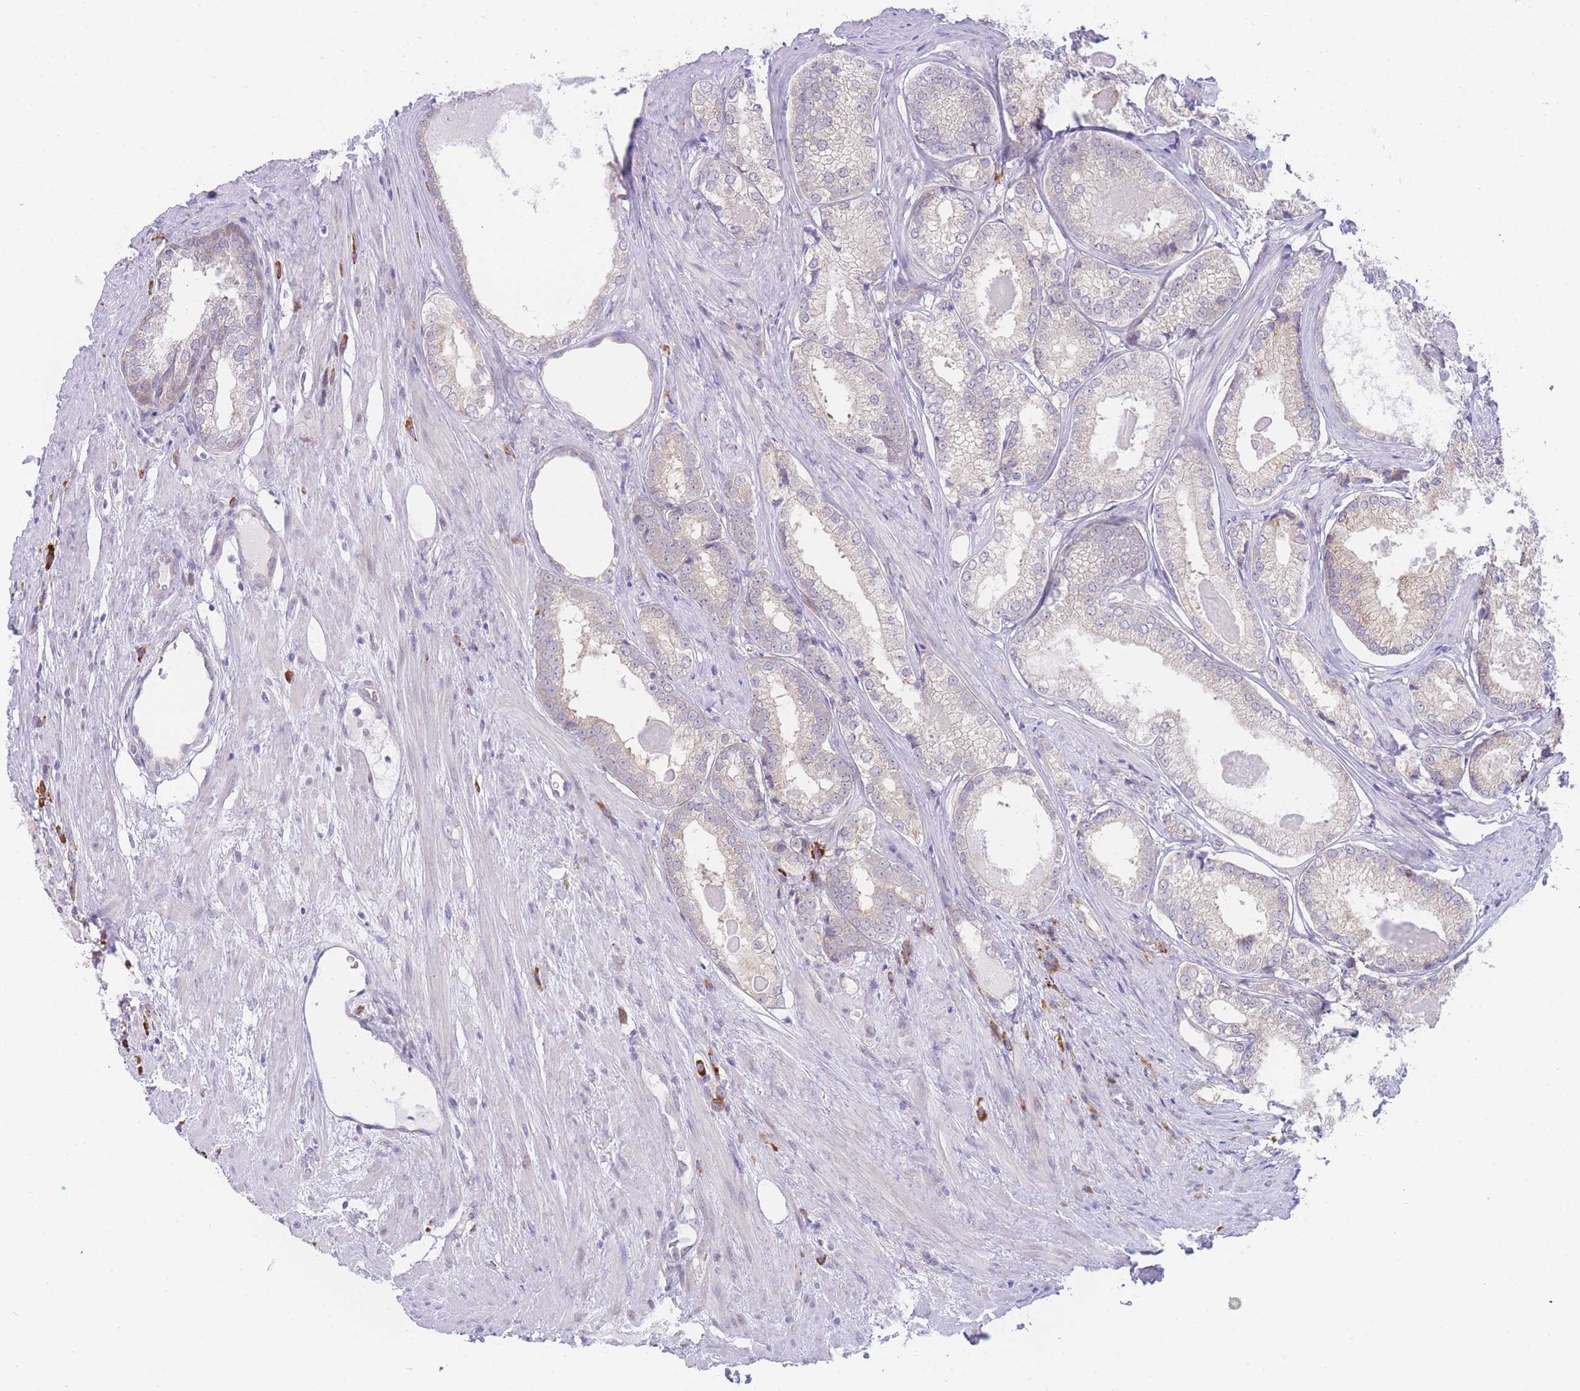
{"staining": {"intensity": "negative", "quantity": "none", "location": "none"}, "tissue": "prostate cancer", "cell_type": "Tumor cells", "image_type": "cancer", "snomed": [{"axis": "morphology", "description": "Adenocarcinoma, Low grade"}, {"axis": "topography", "description": "Prostate"}], "caption": "Immunohistochemical staining of human prostate cancer displays no significant staining in tumor cells.", "gene": "ZNF510", "patient": {"sex": "male", "age": 68}}